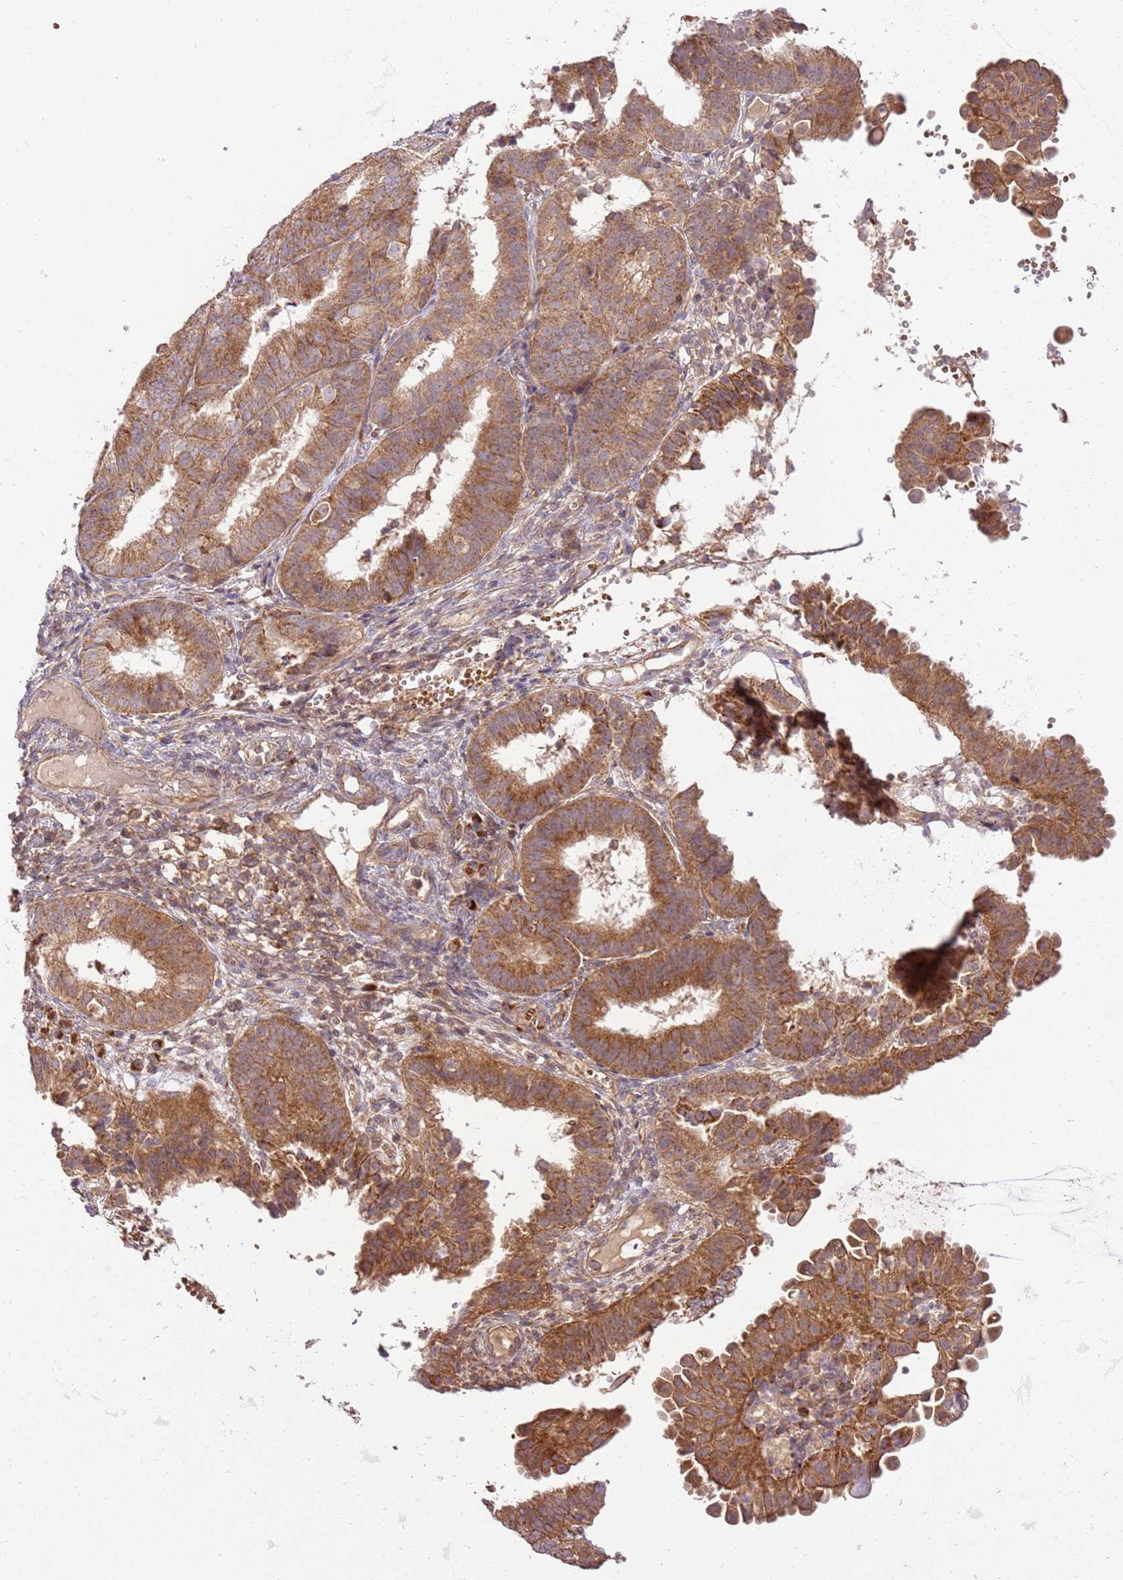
{"staining": {"intensity": "moderate", "quantity": ">75%", "location": "cytoplasmic/membranous"}, "tissue": "endometrial cancer", "cell_type": "Tumor cells", "image_type": "cancer", "snomed": [{"axis": "morphology", "description": "Adenocarcinoma, NOS"}, {"axis": "topography", "description": "Endometrium"}], "caption": "Immunohistochemical staining of endometrial cancer (adenocarcinoma) displays moderate cytoplasmic/membranous protein staining in about >75% of tumor cells.", "gene": "SPATA2L", "patient": {"sex": "female", "age": 51}}